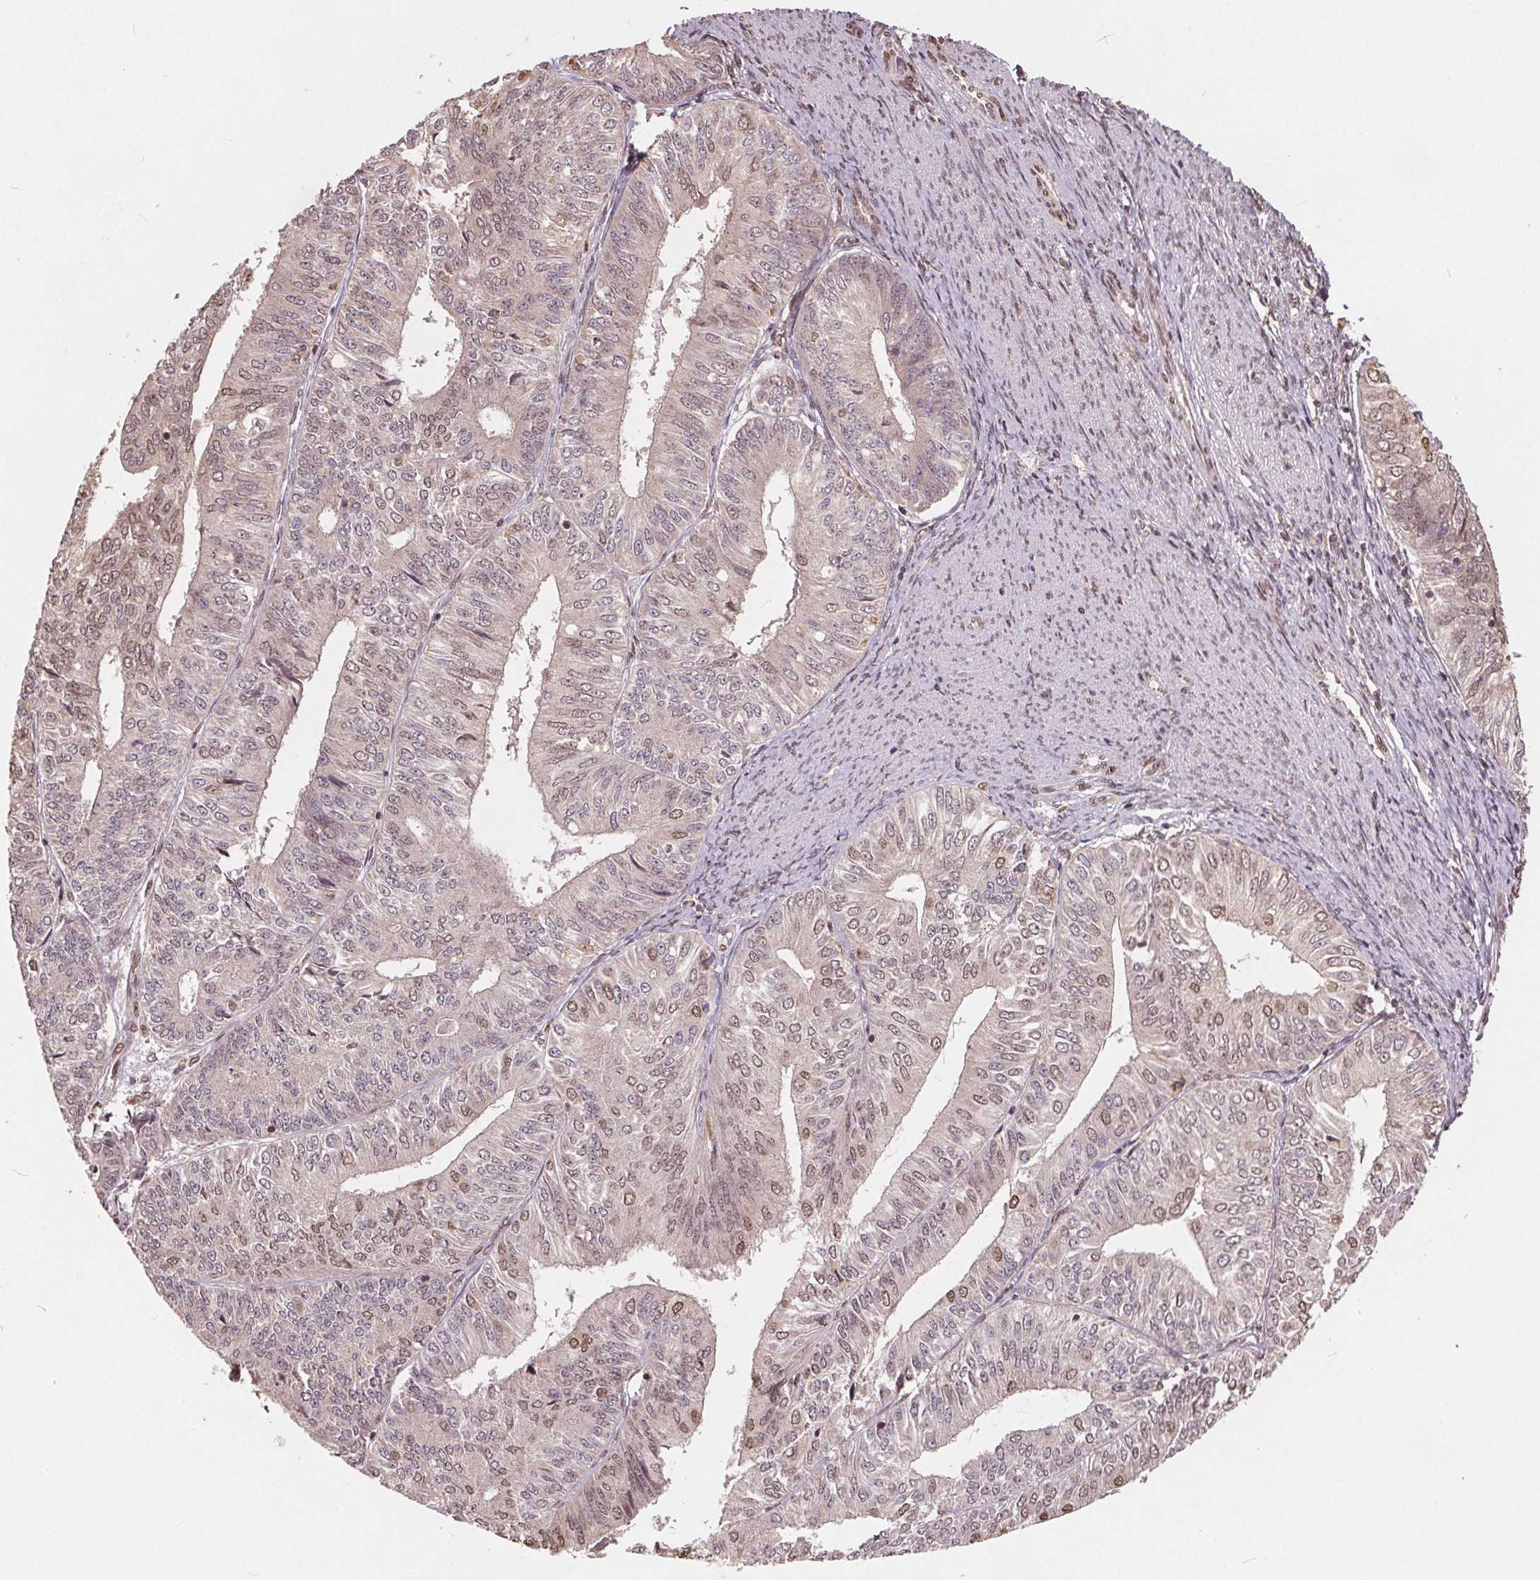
{"staining": {"intensity": "moderate", "quantity": "<25%", "location": "nuclear"}, "tissue": "endometrial cancer", "cell_type": "Tumor cells", "image_type": "cancer", "snomed": [{"axis": "morphology", "description": "Adenocarcinoma, NOS"}, {"axis": "topography", "description": "Endometrium"}], "caption": "Brown immunohistochemical staining in endometrial cancer exhibits moderate nuclear expression in about <25% of tumor cells.", "gene": "HIF1AN", "patient": {"sex": "female", "age": 58}}